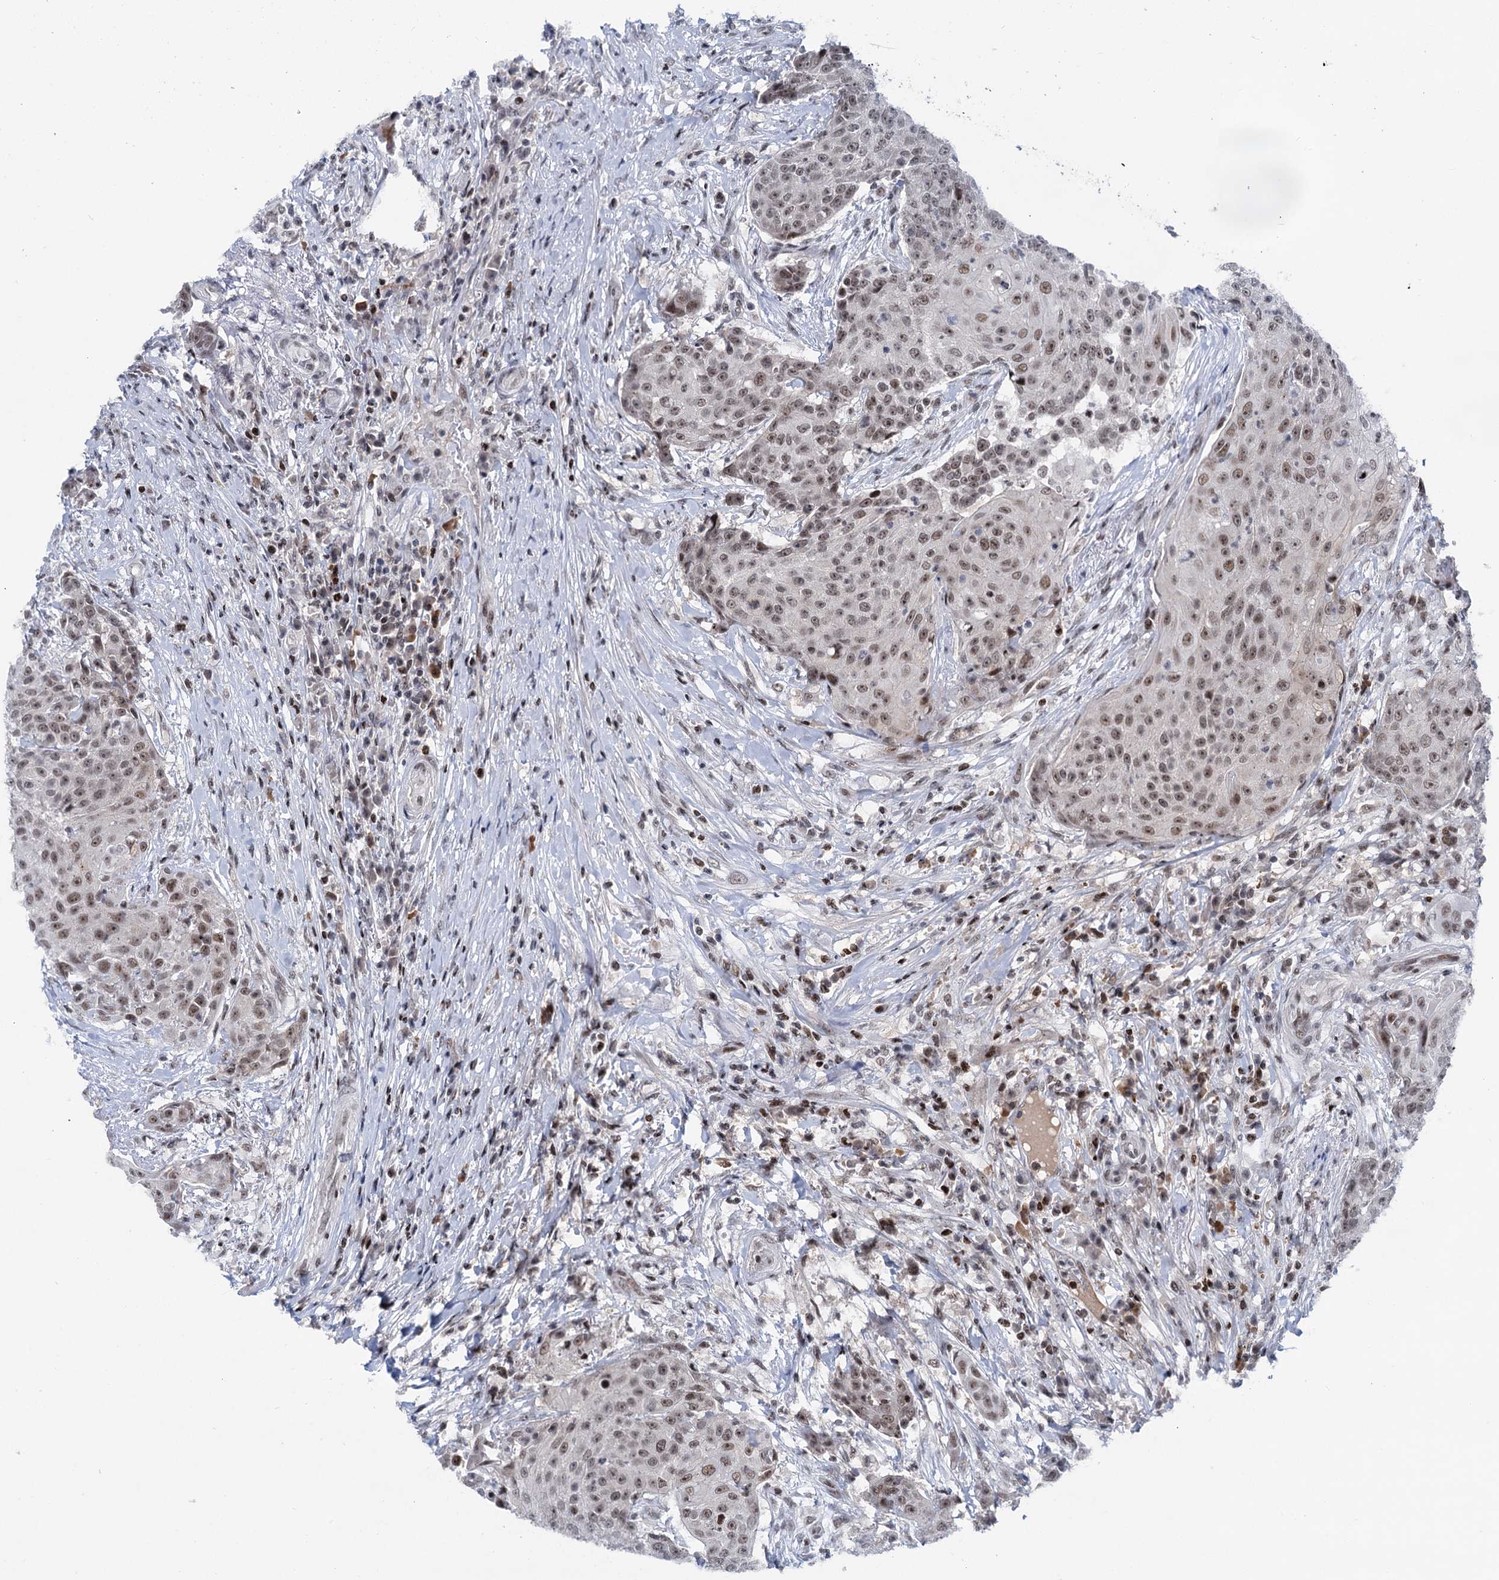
{"staining": {"intensity": "weak", "quantity": "25%-75%", "location": "nuclear"}, "tissue": "urothelial cancer", "cell_type": "Tumor cells", "image_type": "cancer", "snomed": [{"axis": "morphology", "description": "Urothelial carcinoma, High grade"}, {"axis": "topography", "description": "Urinary bladder"}], "caption": "Urothelial cancer was stained to show a protein in brown. There is low levels of weak nuclear positivity in approximately 25%-75% of tumor cells.", "gene": "ZCCHC10", "patient": {"sex": "female", "age": 63}}